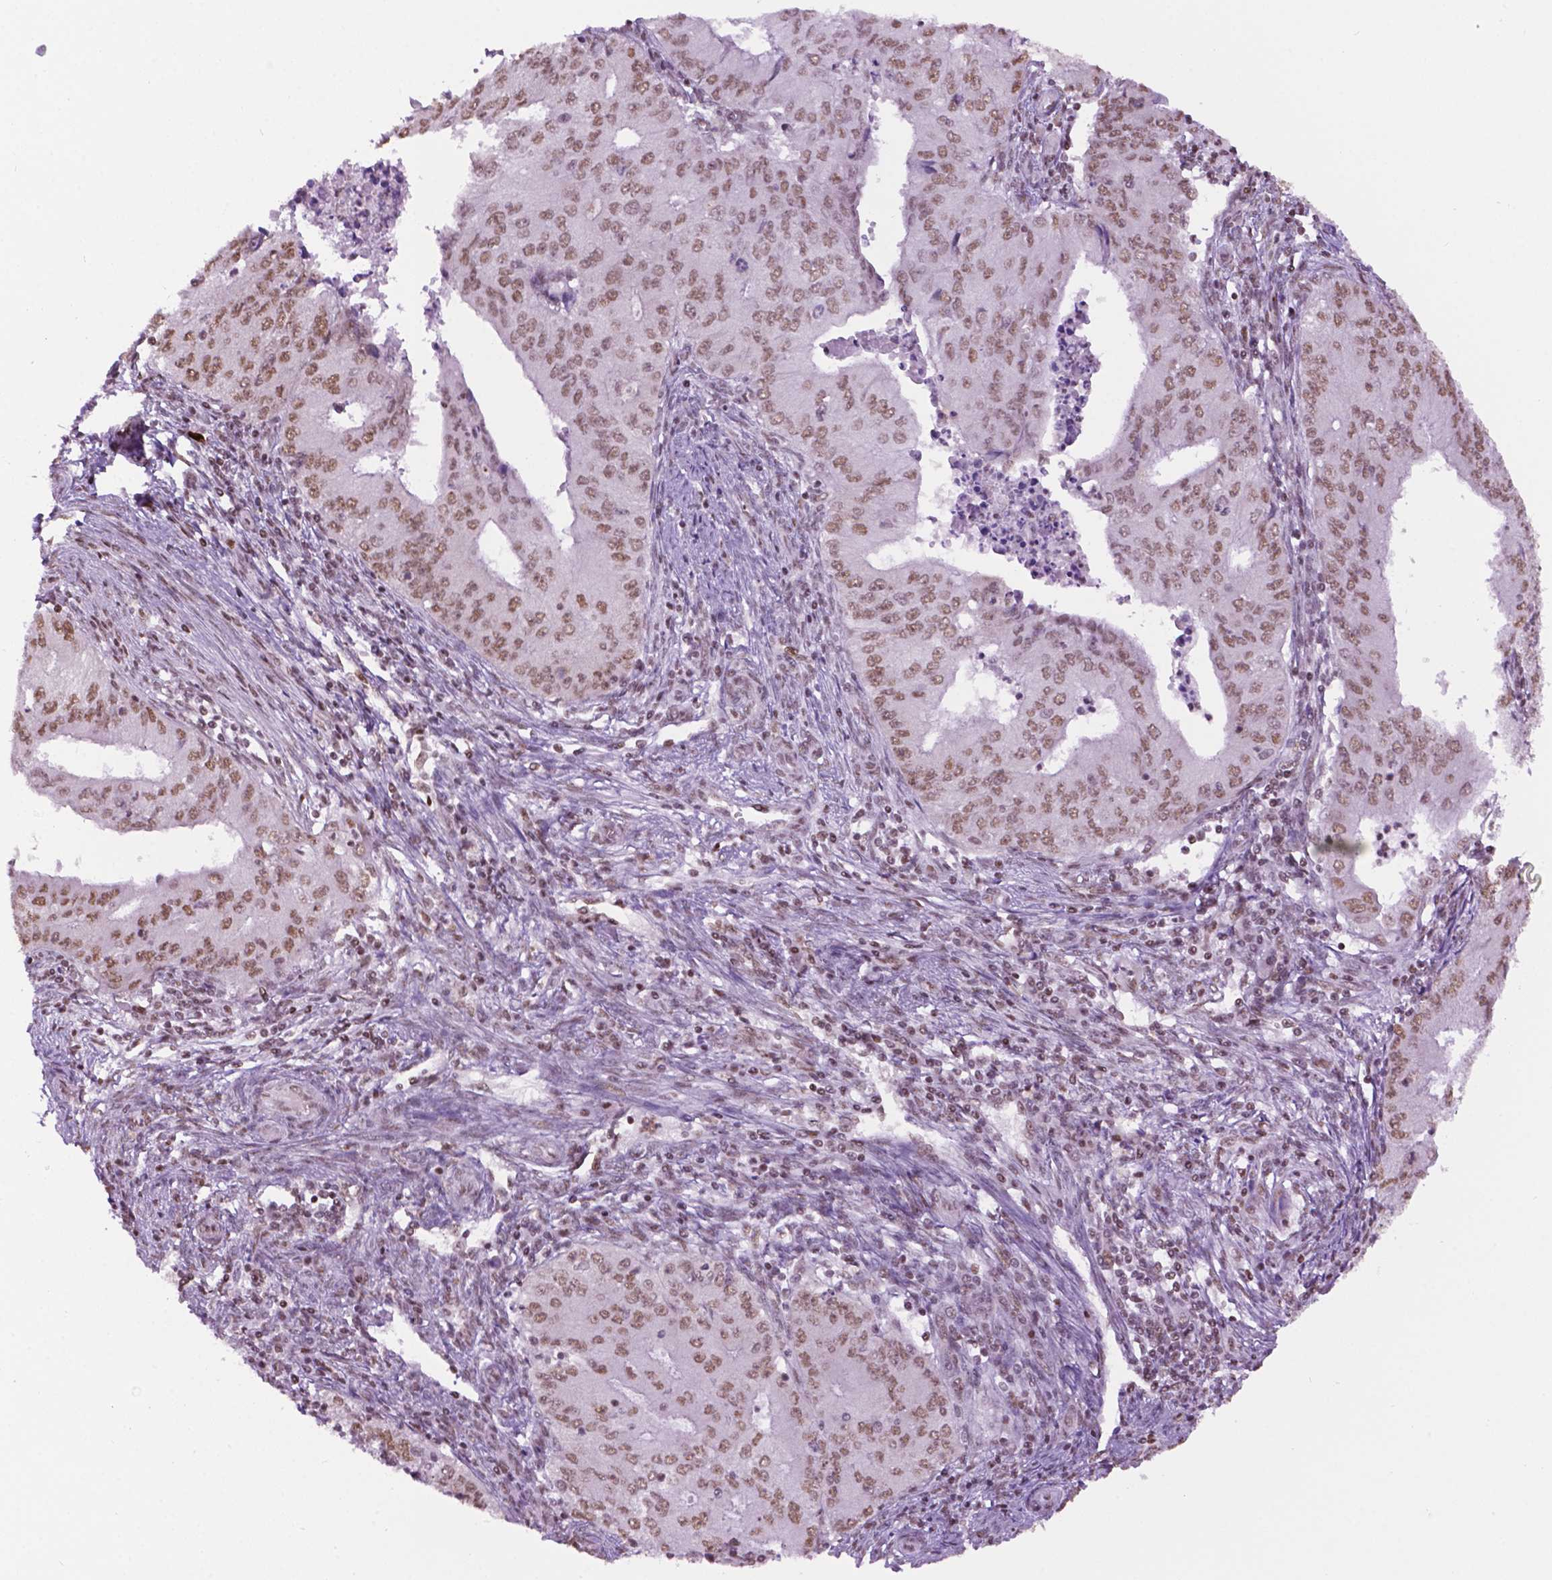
{"staining": {"intensity": "moderate", "quantity": ">75%", "location": "nuclear"}, "tissue": "endometrial cancer", "cell_type": "Tumor cells", "image_type": "cancer", "snomed": [{"axis": "morphology", "description": "Adenocarcinoma, NOS"}, {"axis": "topography", "description": "Endometrium"}], "caption": "Immunohistochemical staining of endometrial cancer (adenocarcinoma) exhibits medium levels of moderate nuclear expression in about >75% of tumor cells.", "gene": "COL23A1", "patient": {"sex": "female", "age": 50}}